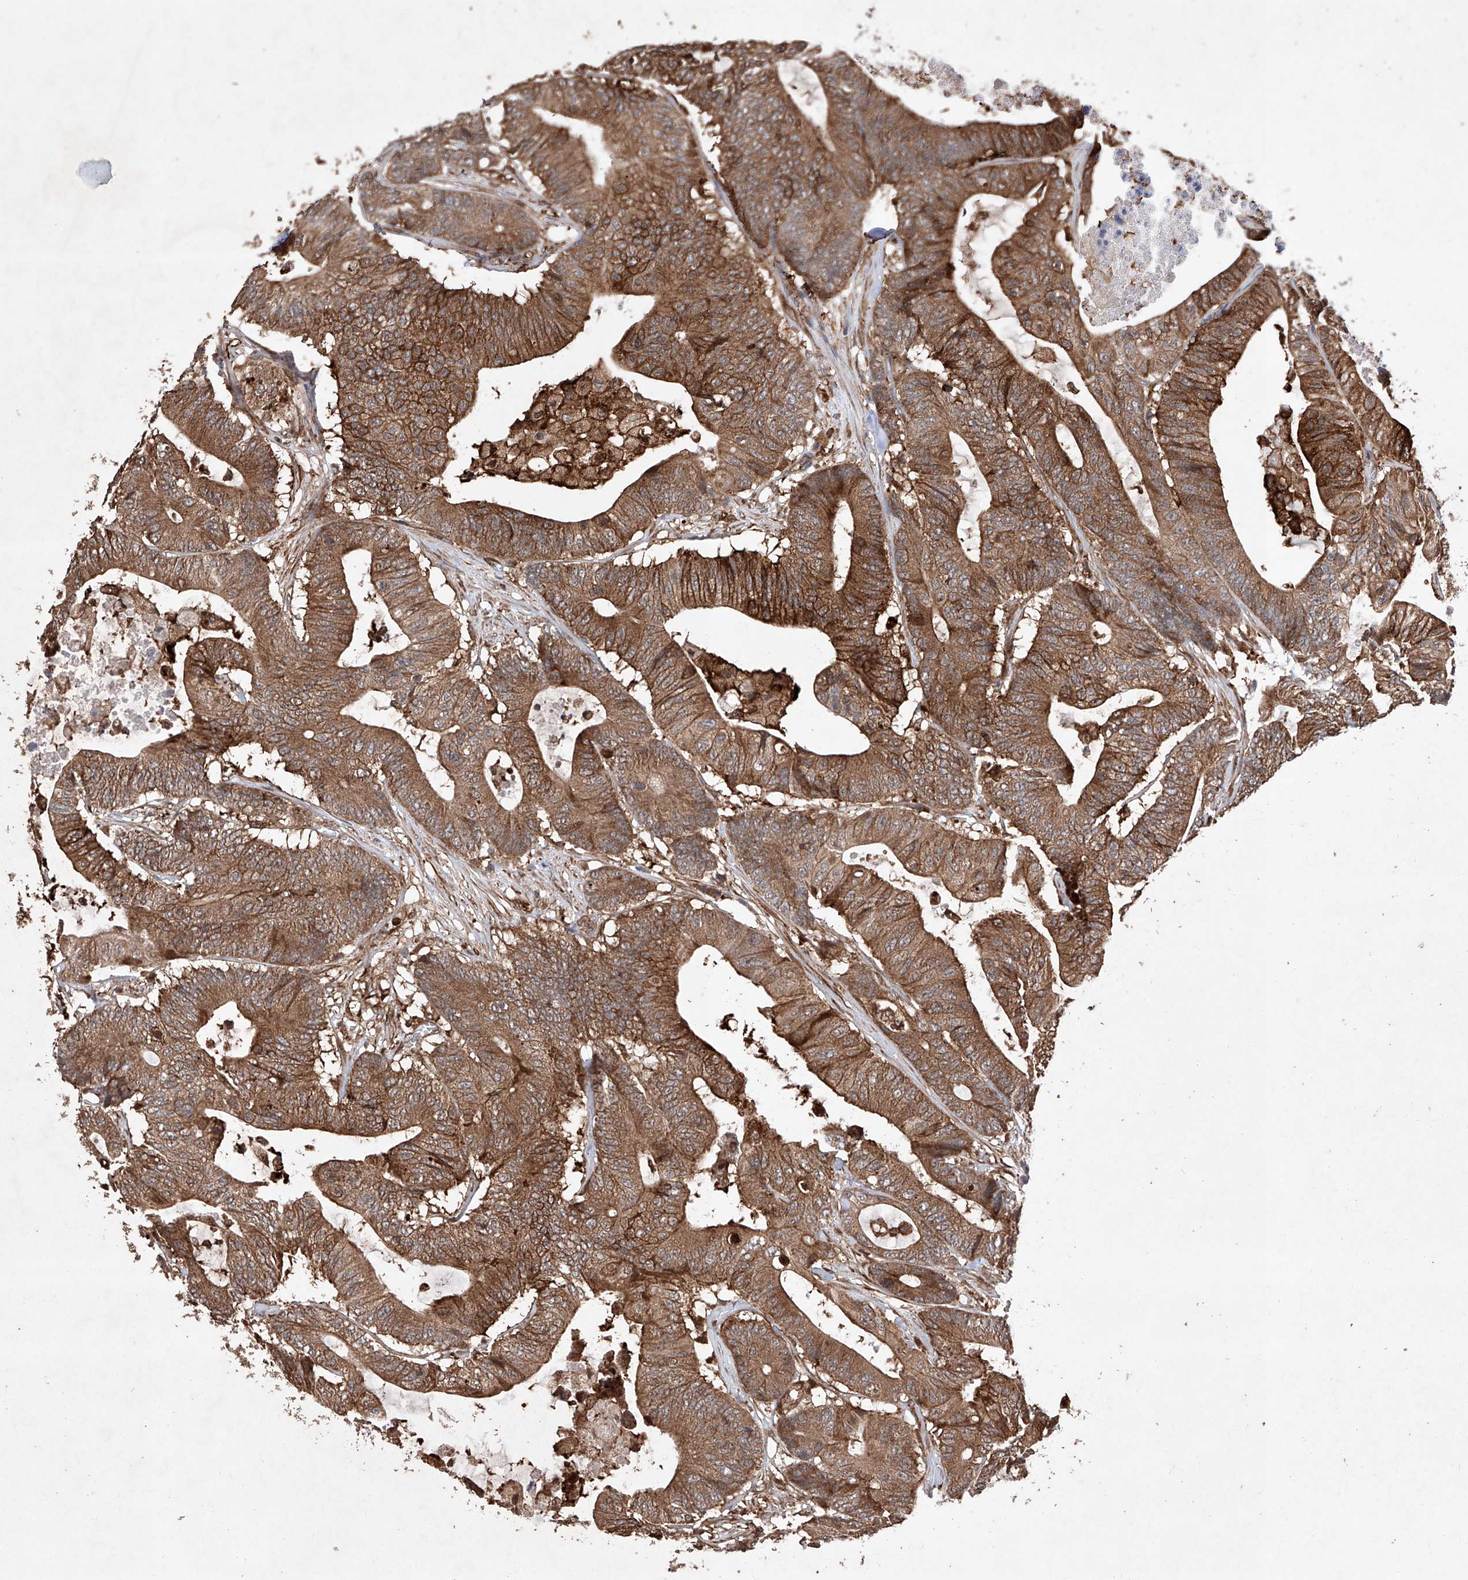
{"staining": {"intensity": "strong", "quantity": ">75%", "location": "cytoplasmic/membranous"}, "tissue": "colorectal cancer", "cell_type": "Tumor cells", "image_type": "cancer", "snomed": [{"axis": "morphology", "description": "Adenocarcinoma, NOS"}, {"axis": "topography", "description": "Colon"}], "caption": "About >75% of tumor cells in human adenocarcinoma (colorectal) demonstrate strong cytoplasmic/membranous protein staining as visualized by brown immunohistochemical staining.", "gene": "TIMM23", "patient": {"sex": "female", "age": 84}}